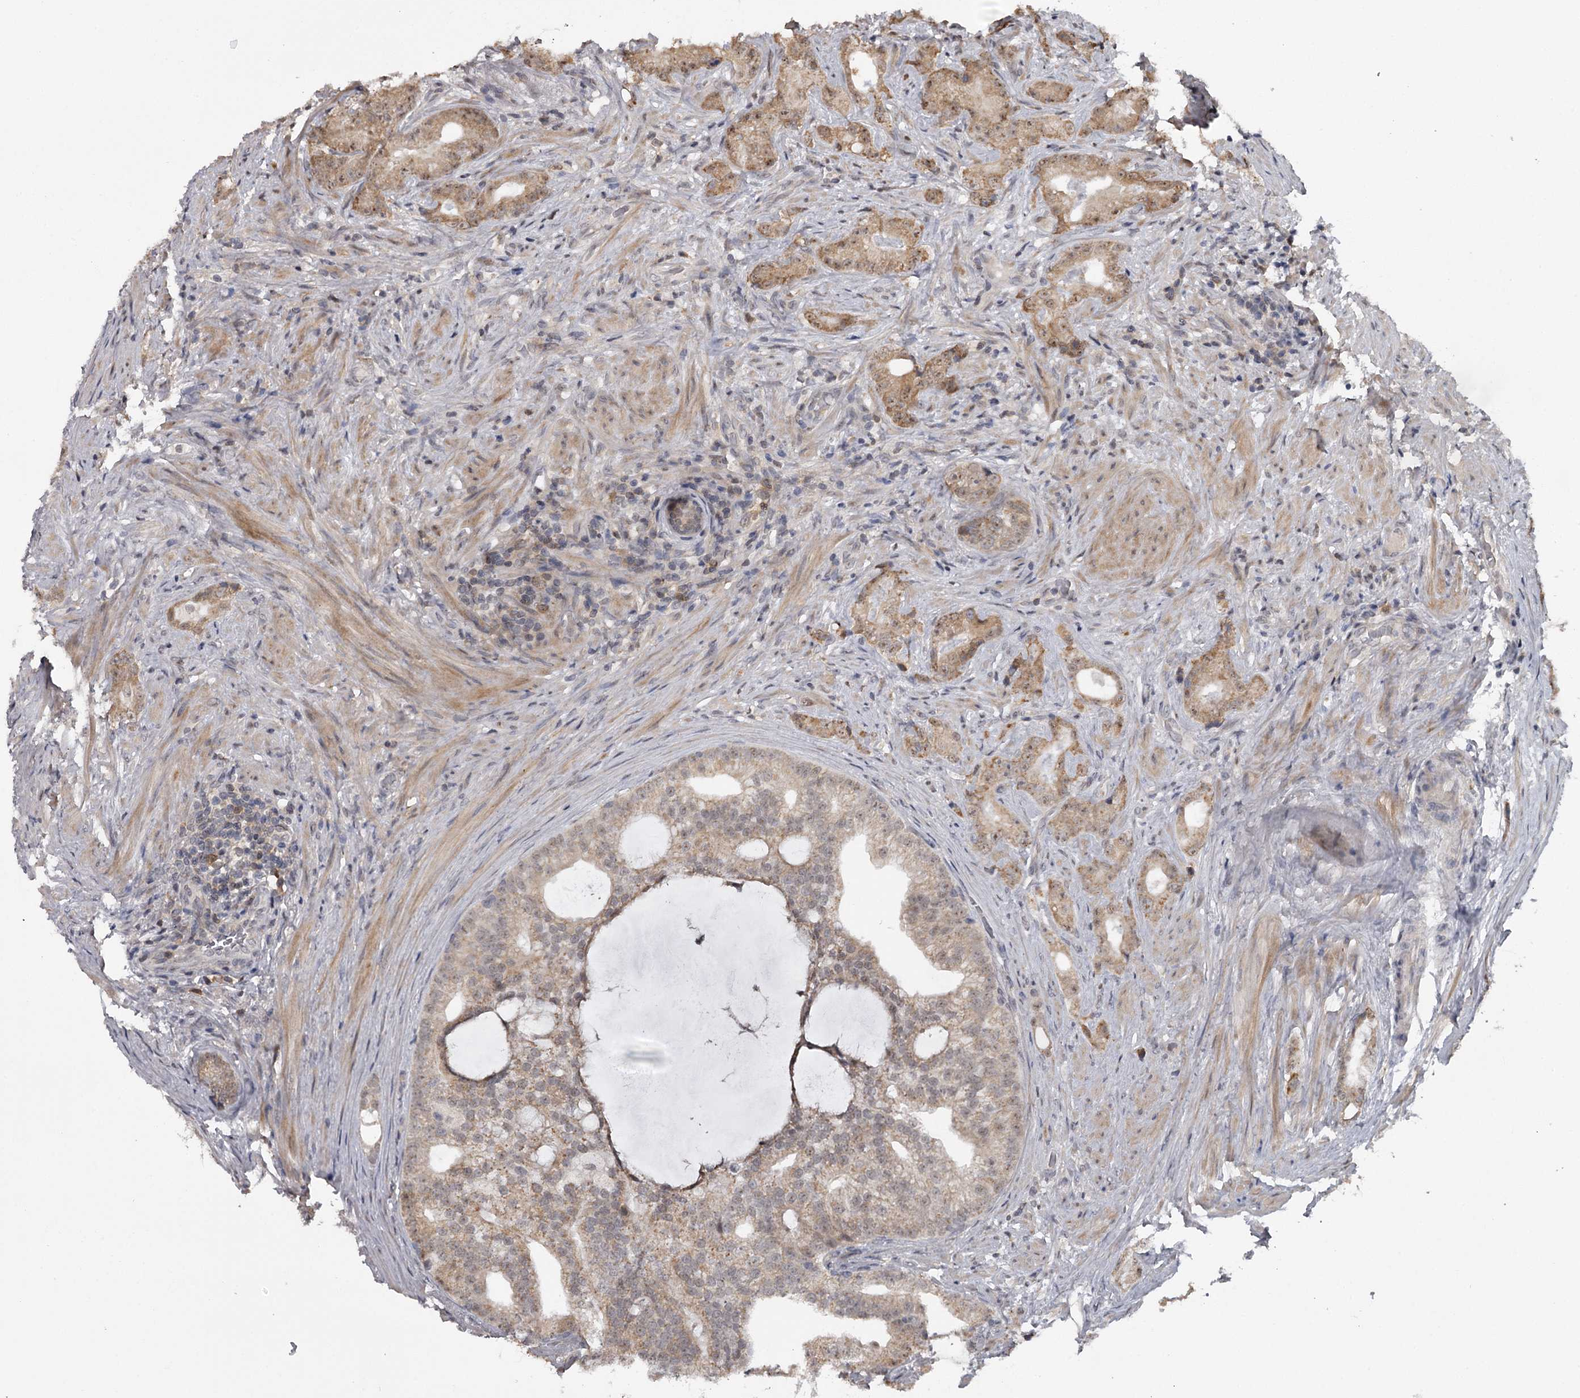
{"staining": {"intensity": "moderate", "quantity": ">75%", "location": "cytoplasmic/membranous,nuclear"}, "tissue": "prostate cancer", "cell_type": "Tumor cells", "image_type": "cancer", "snomed": [{"axis": "morphology", "description": "Adenocarcinoma, Low grade"}, {"axis": "topography", "description": "Prostate"}], "caption": "High-power microscopy captured an immunohistochemistry (IHC) image of prostate cancer, revealing moderate cytoplasmic/membranous and nuclear positivity in approximately >75% of tumor cells. Nuclei are stained in blue.", "gene": "GTSF1", "patient": {"sex": "male", "age": 71}}